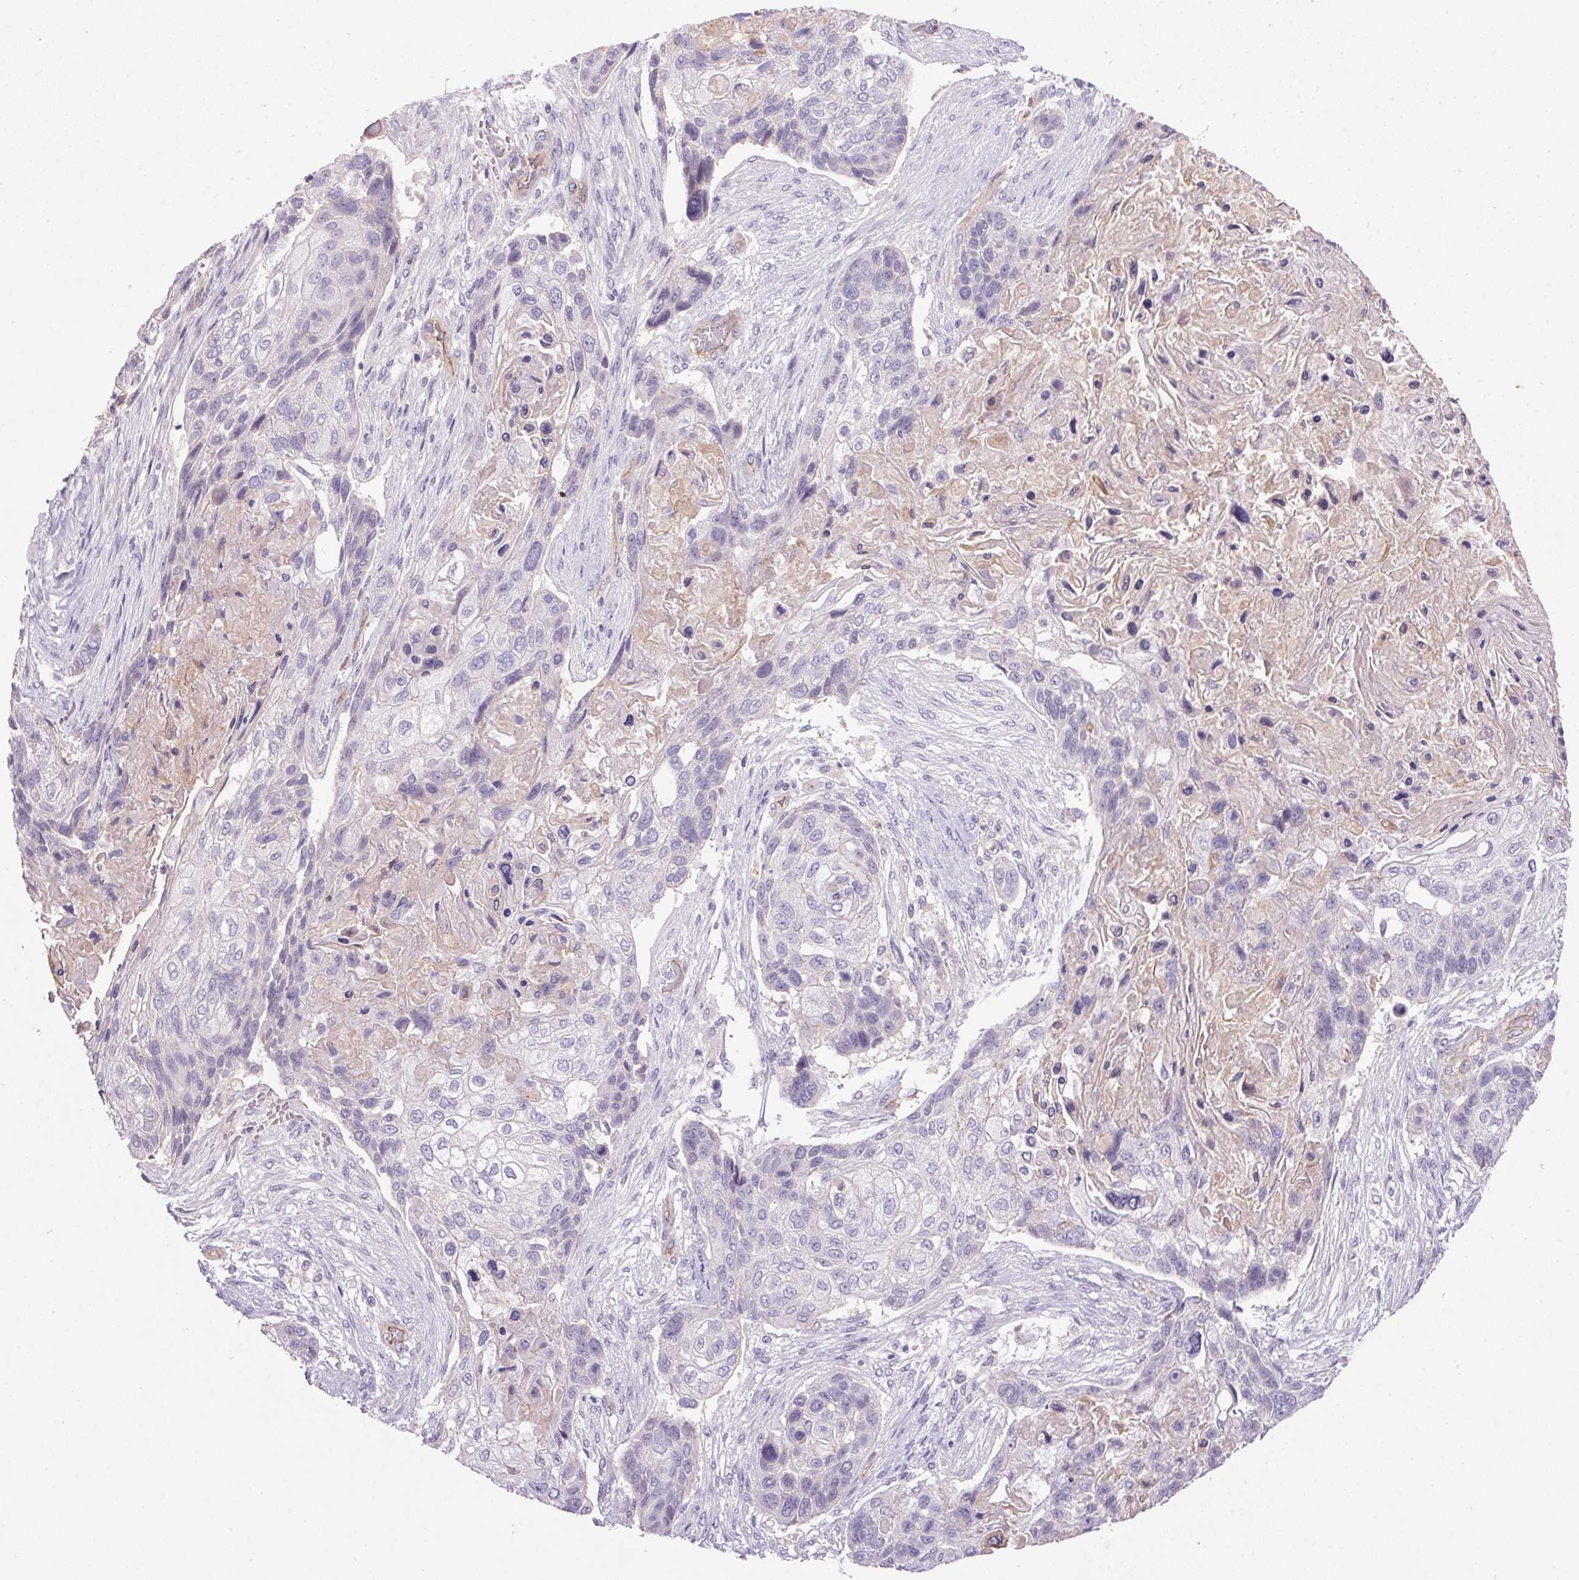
{"staining": {"intensity": "negative", "quantity": "none", "location": "none"}, "tissue": "lung cancer", "cell_type": "Tumor cells", "image_type": "cancer", "snomed": [{"axis": "morphology", "description": "Squamous cell carcinoma, NOS"}, {"axis": "topography", "description": "Lung"}], "caption": "A micrograph of lung squamous cell carcinoma stained for a protein reveals no brown staining in tumor cells.", "gene": "APOC4", "patient": {"sex": "male", "age": 69}}